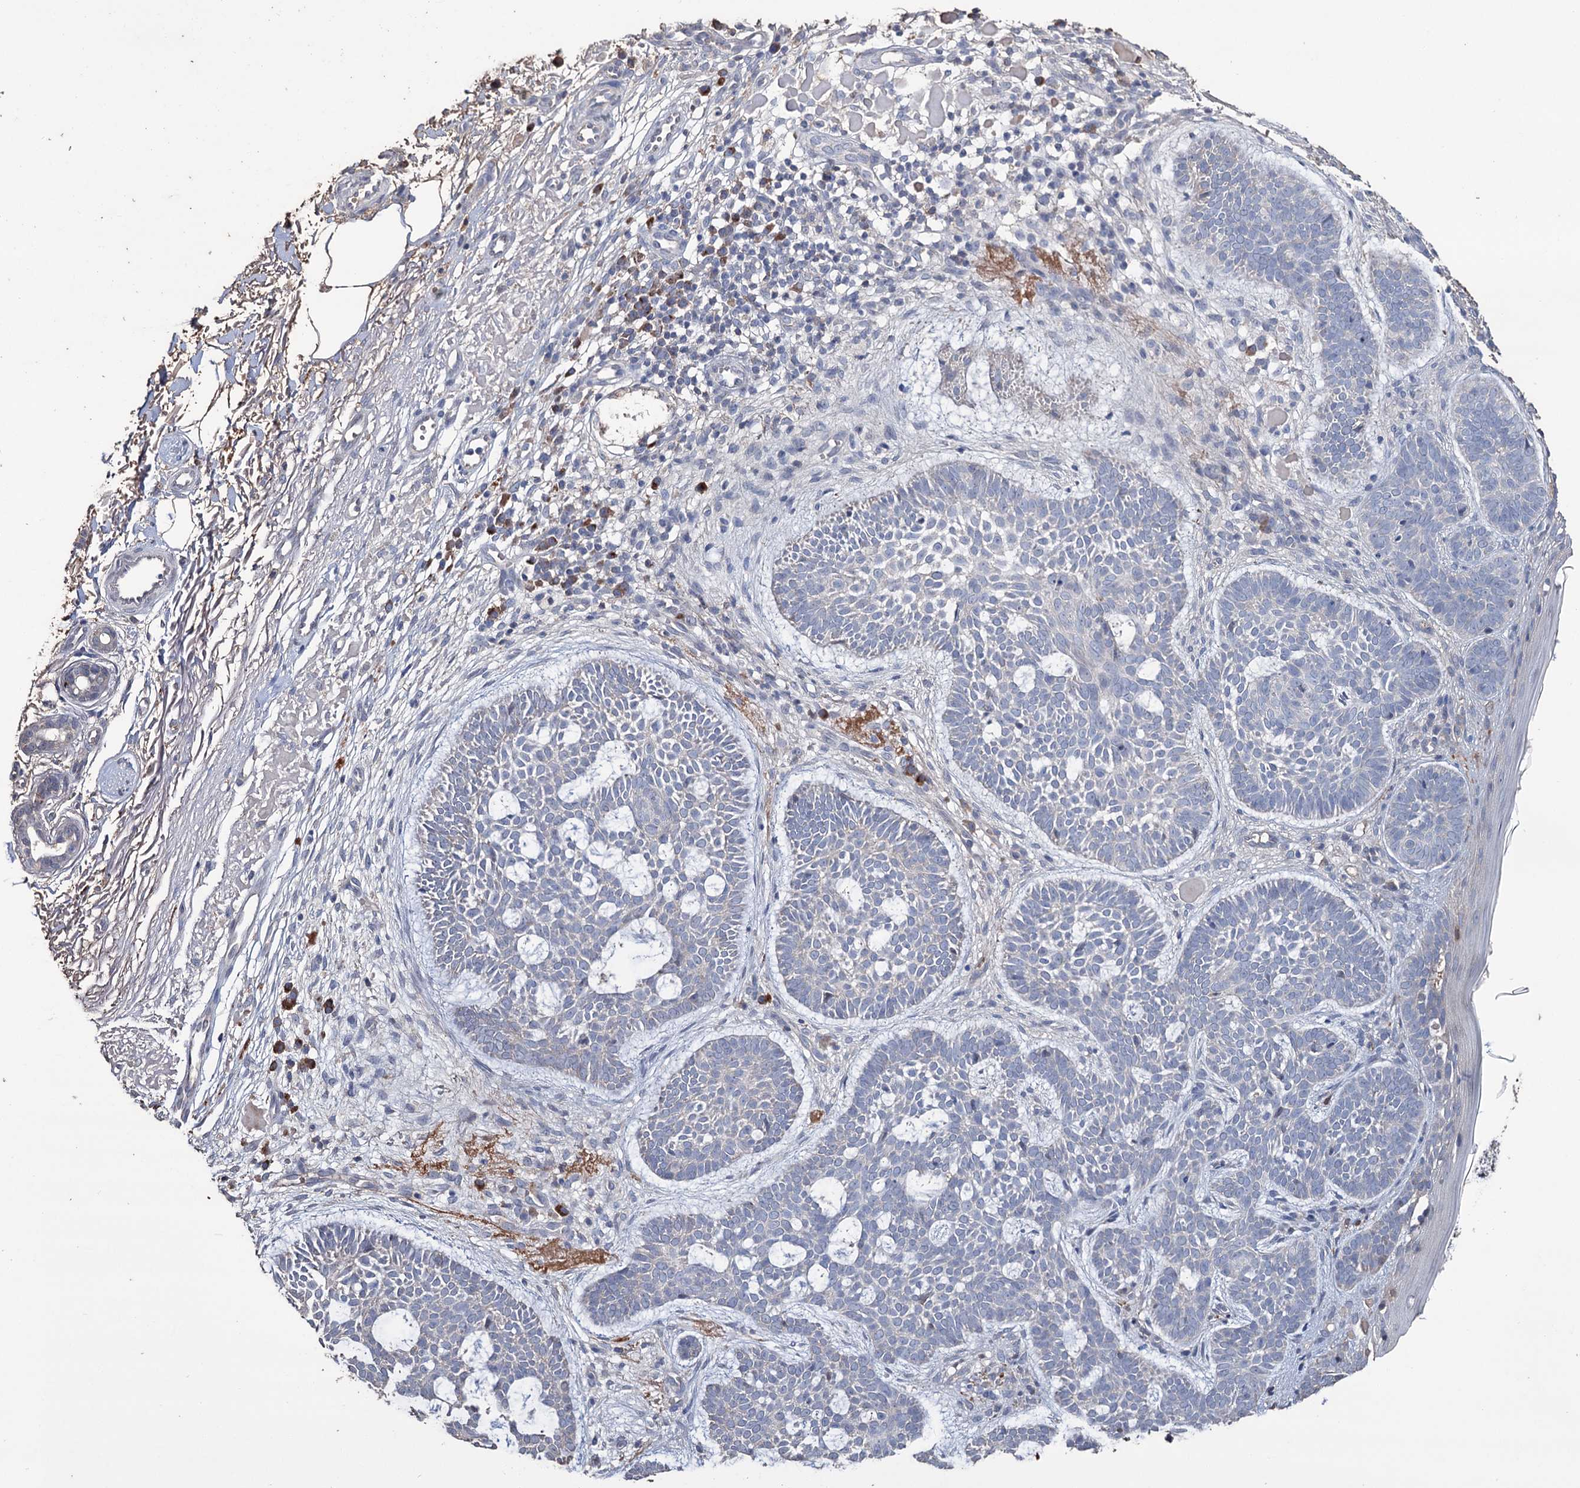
{"staining": {"intensity": "negative", "quantity": "none", "location": "none"}, "tissue": "skin cancer", "cell_type": "Tumor cells", "image_type": "cancer", "snomed": [{"axis": "morphology", "description": "Basal cell carcinoma"}, {"axis": "topography", "description": "Skin"}], "caption": "There is no significant staining in tumor cells of skin cancer (basal cell carcinoma). (DAB IHC with hematoxylin counter stain).", "gene": "EPB41L5", "patient": {"sex": "male", "age": 85}}